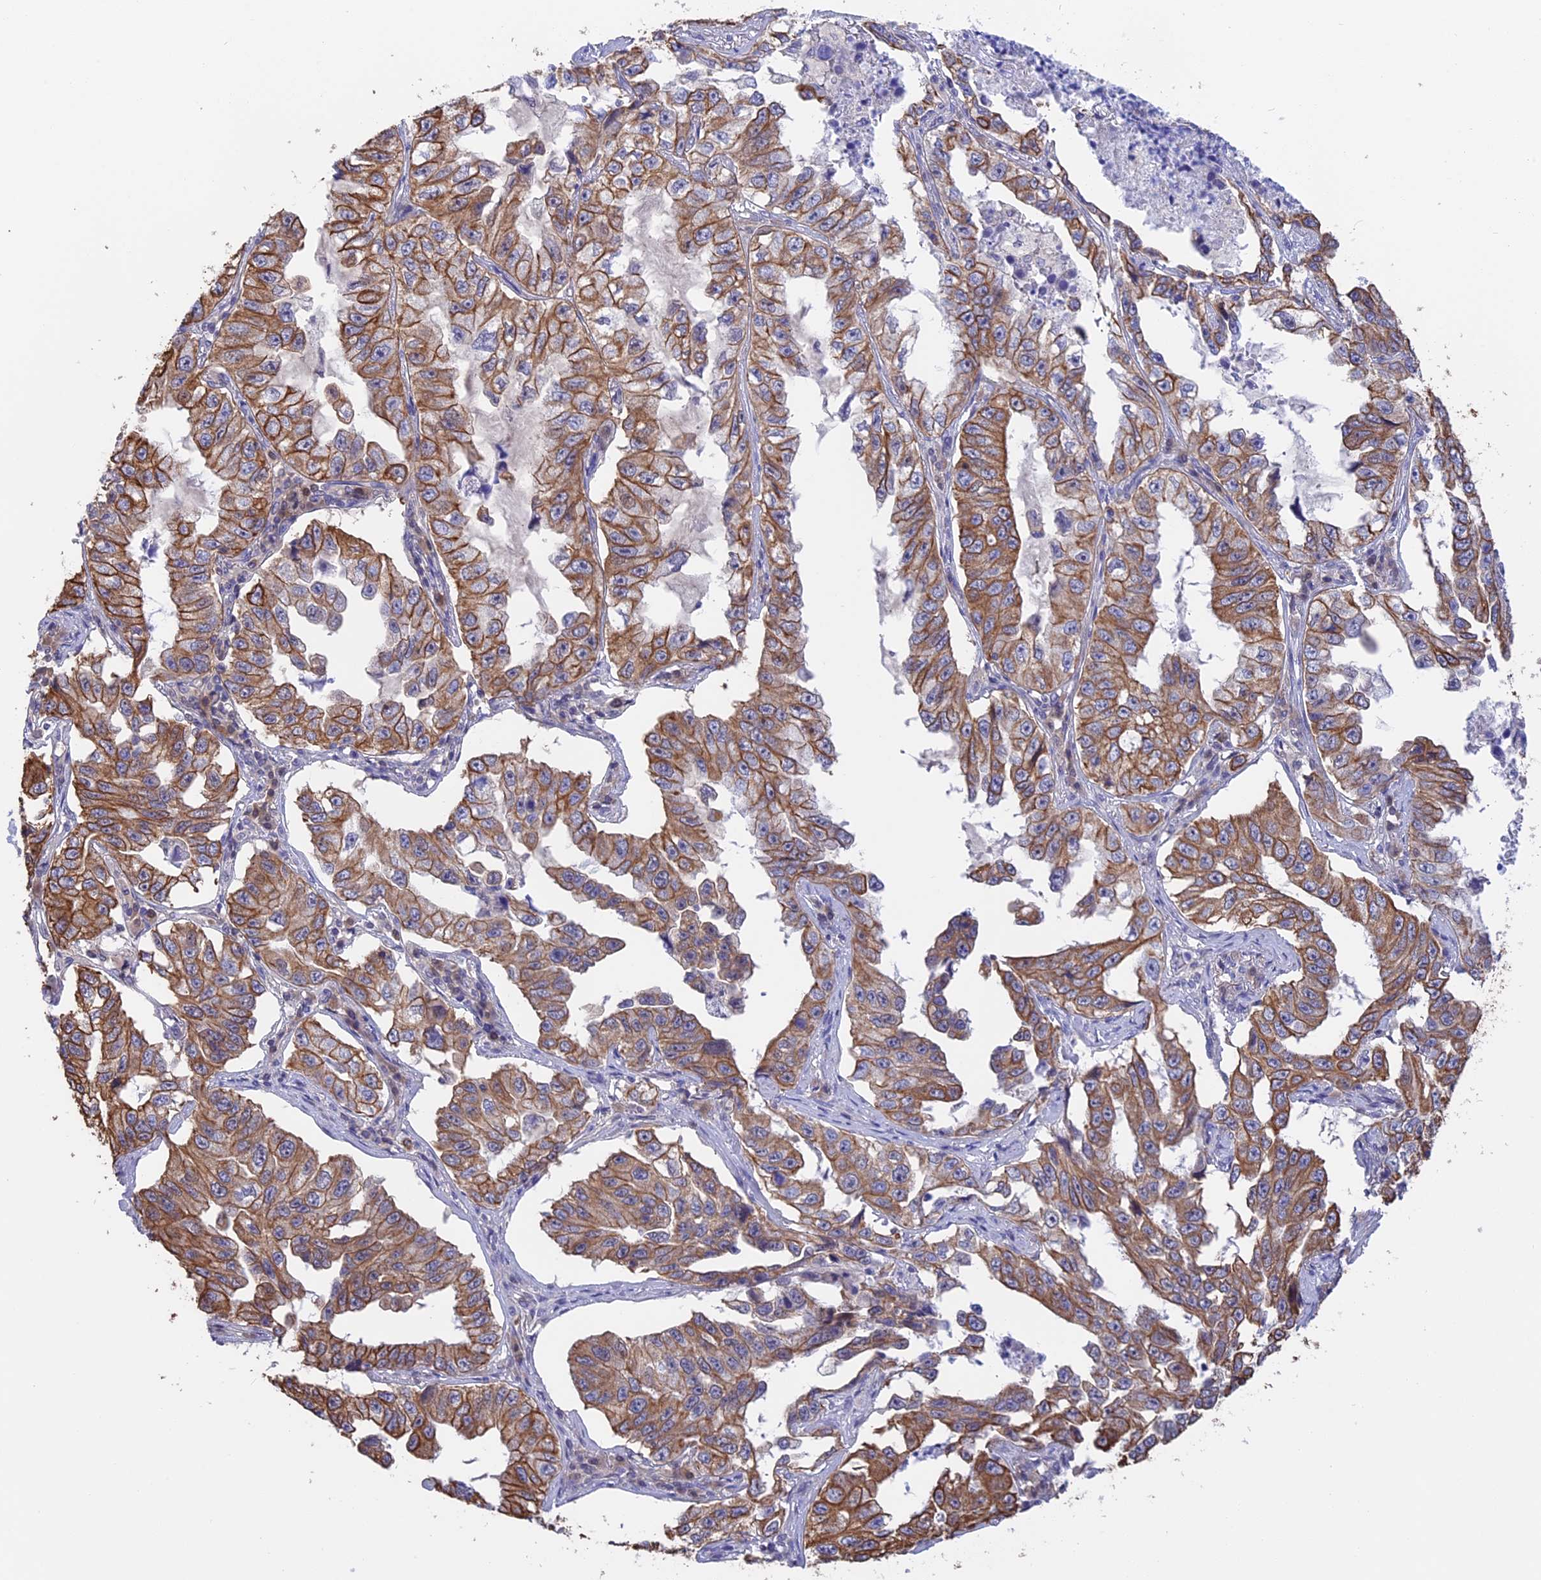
{"staining": {"intensity": "moderate", "quantity": ">75%", "location": "cytoplasmic/membranous"}, "tissue": "lung cancer", "cell_type": "Tumor cells", "image_type": "cancer", "snomed": [{"axis": "morphology", "description": "Adenocarcinoma, NOS"}, {"axis": "topography", "description": "Lung"}], "caption": "Protein staining of adenocarcinoma (lung) tissue shows moderate cytoplasmic/membranous staining in approximately >75% of tumor cells.", "gene": "STUB1", "patient": {"sex": "female", "age": 51}}